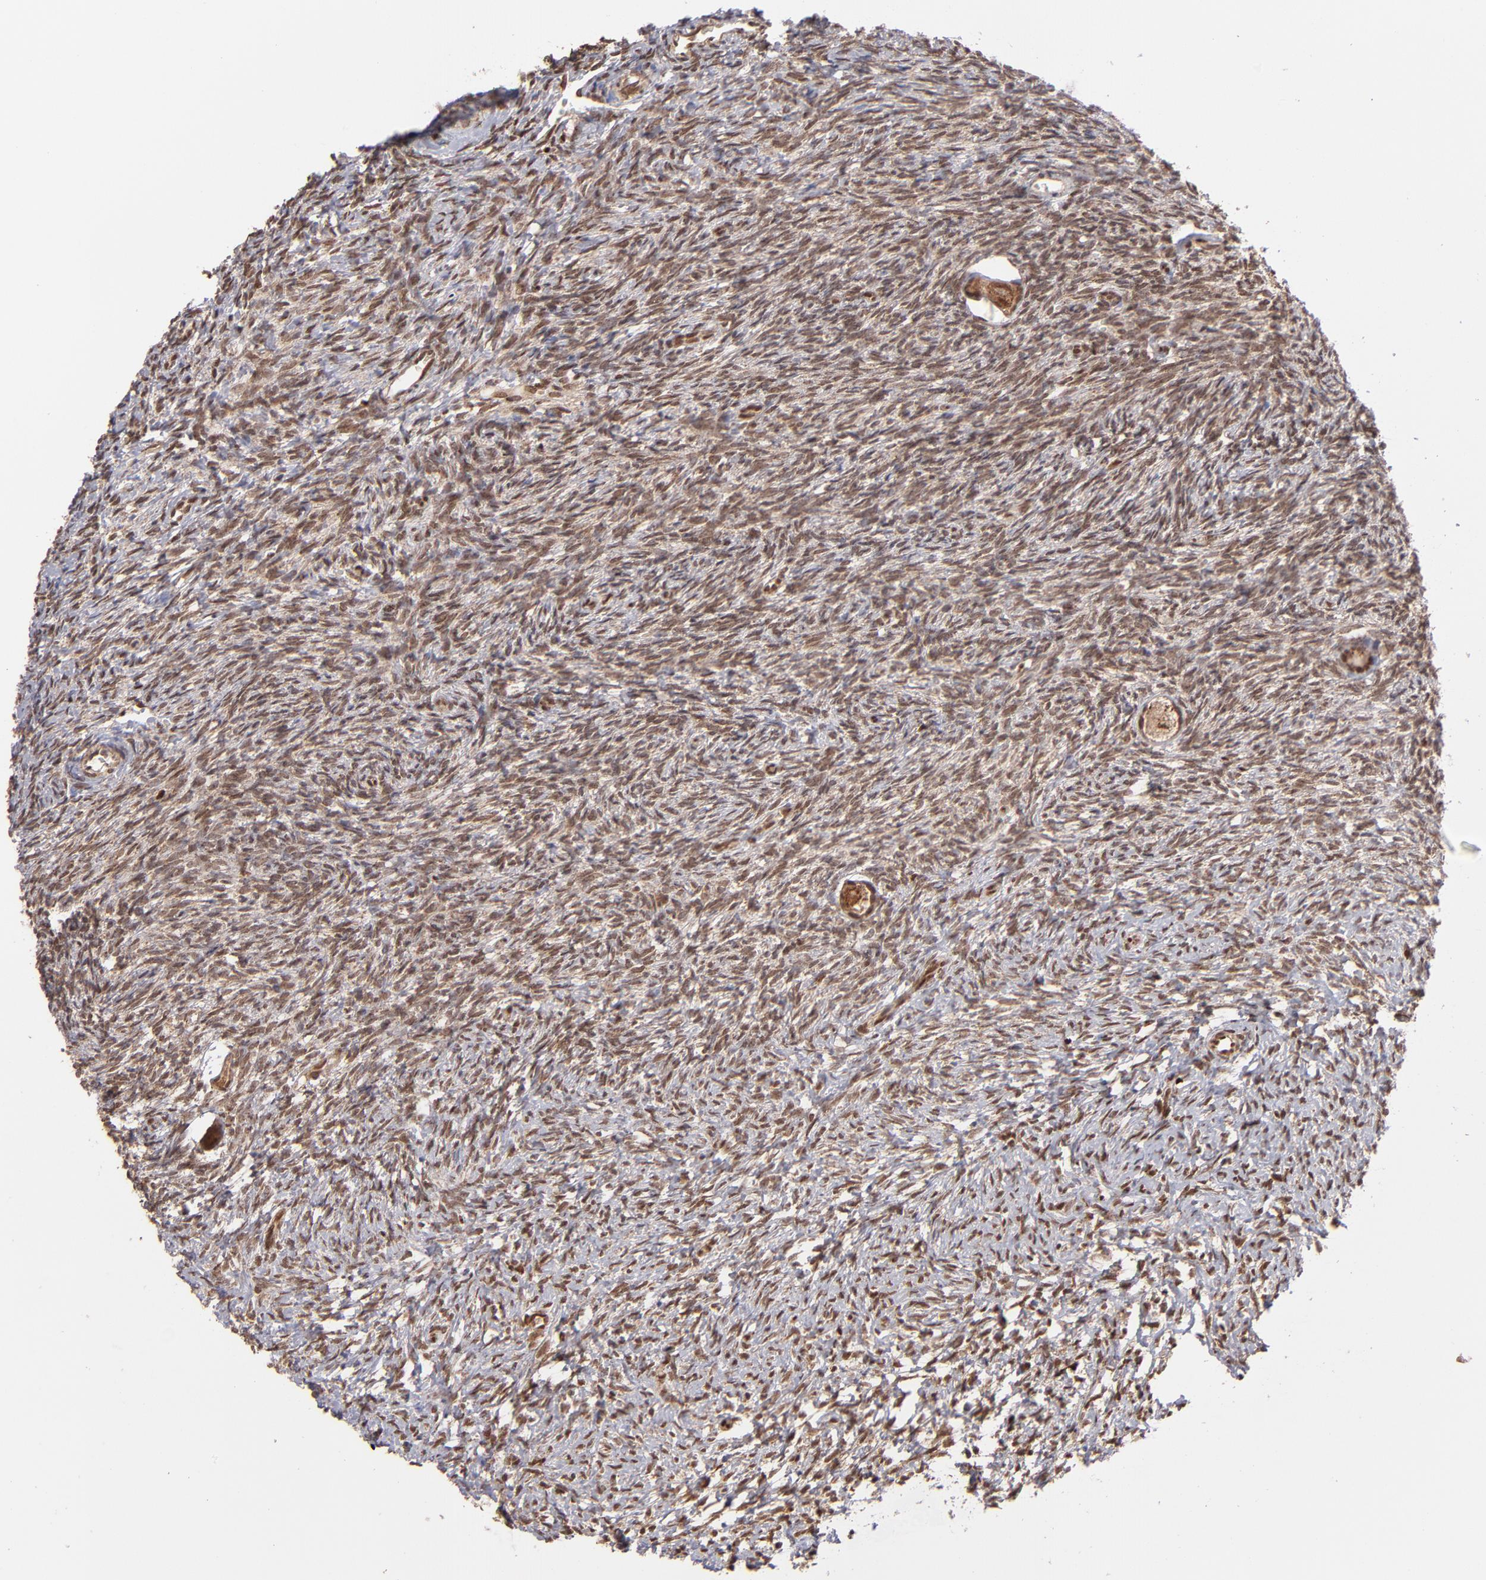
{"staining": {"intensity": "moderate", "quantity": ">75%", "location": "cytoplasmic/membranous,nuclear"}, "tissue": "ovary", "cell_type": "Follicle cells", "image_type": "normal", "snomed": [{"axis": "morphology", "description": "Normal tissue, NOS"}, {"axis": "topography", "description": "Ovary"}], "caption": "Protein staining exhibits moderate cytoplasmic/membranous,nuclear positivity in approximately >75% of follicle cells in benign ovary.", "gene": "TOP1MT", "patient": {"sex": "female", "age": 35}}